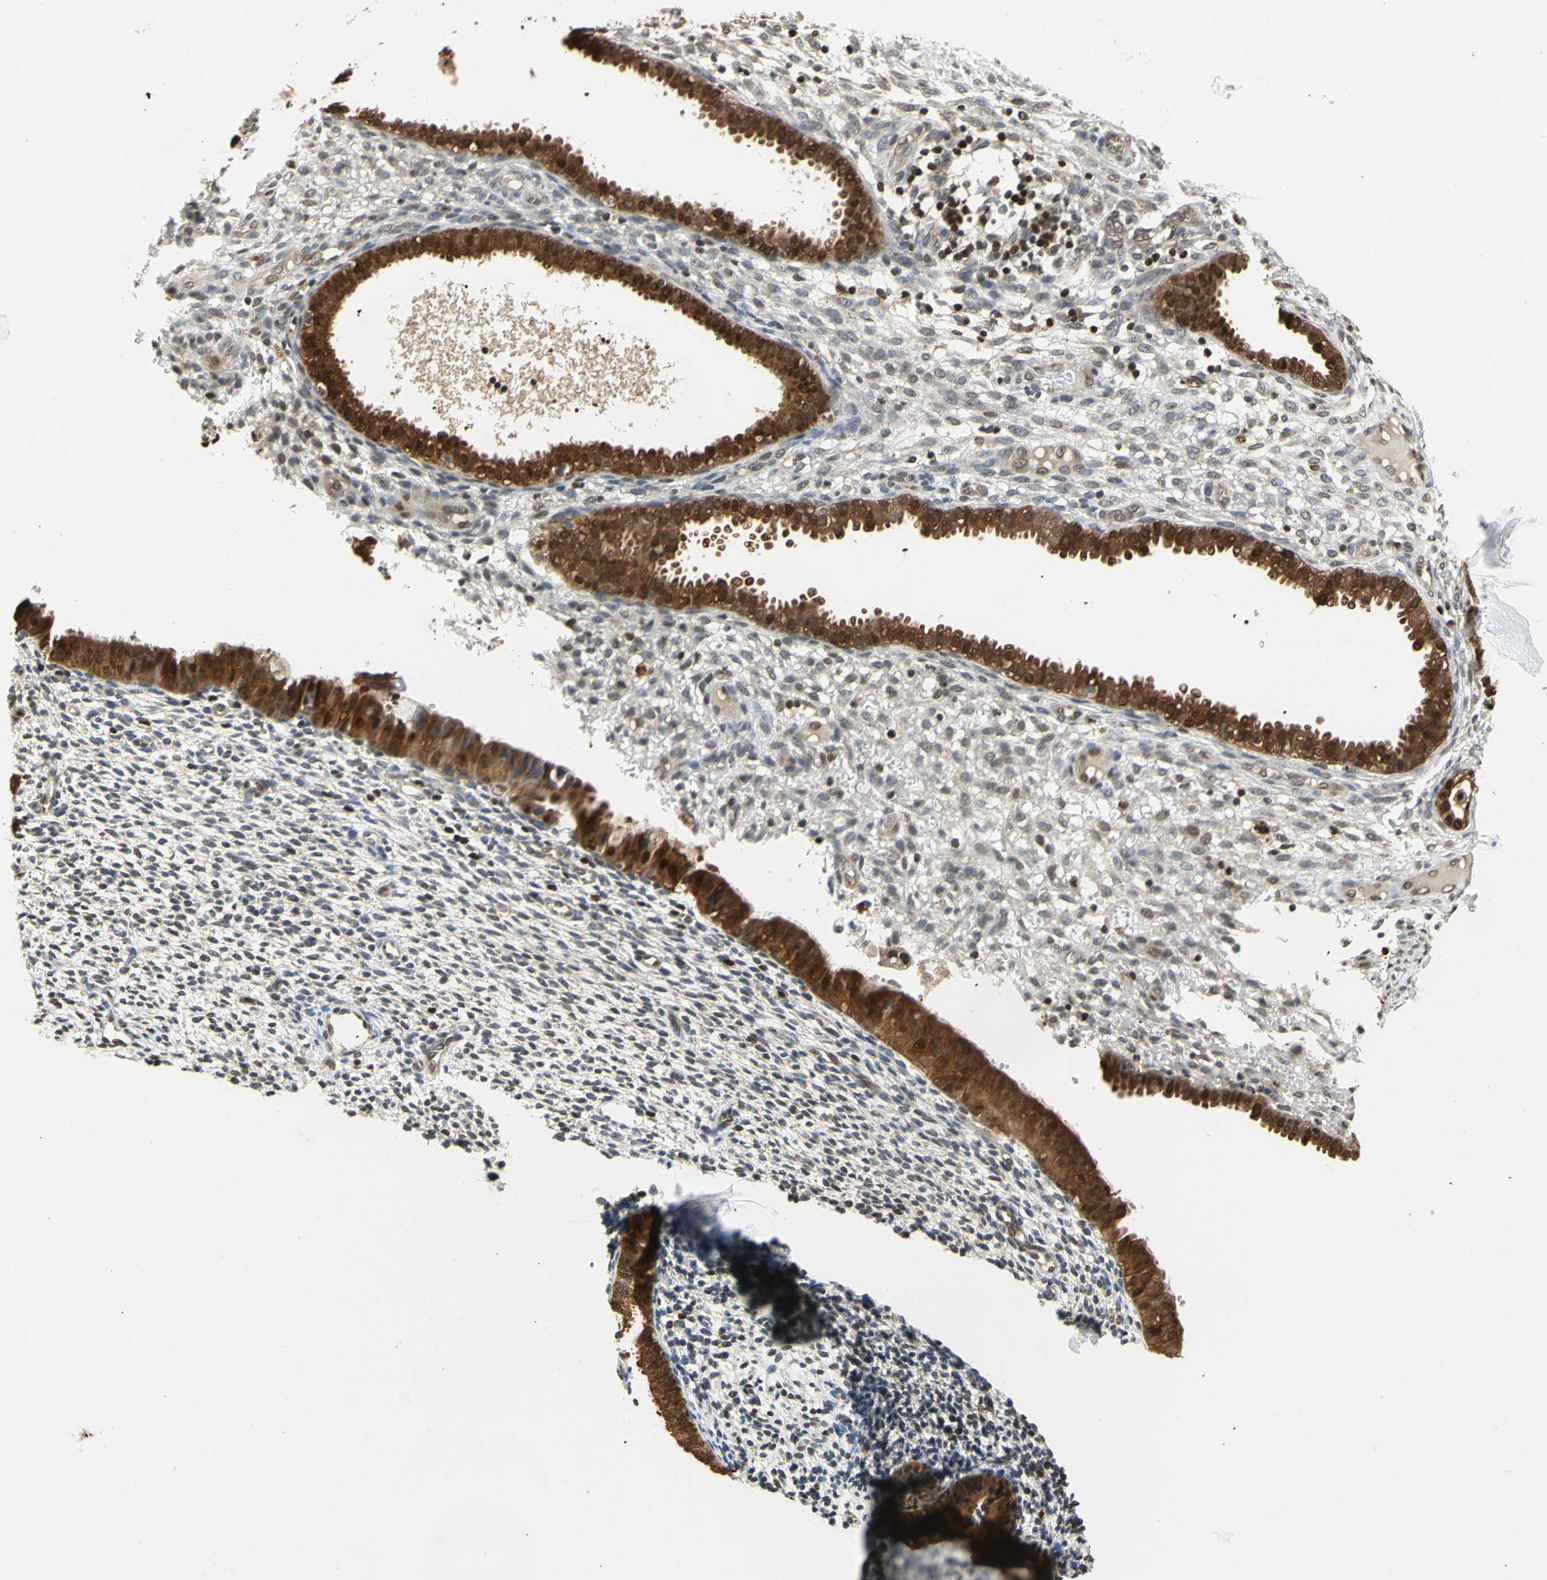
{"staining": {"intensity": "negative", "quantity": "none", "location": "none"}, "tissue": "endometrium", "cell_type": "Cells in endometrial stroma", "image_type": "normal", "snomed": [{"axis": "morphology", "description": "Normal tissue, NOS"}, {"axis": "topography", "description": "Endometrium"}], "caption": "DAB immunohistochemical staining of unremarkable human endometrium reveals no significant staining in cells in endometrial stroma. (Brightfield microscopy of DAB immunohistochemistry at high magnification).", "gene": "GSR", "patient": {"sex": "female", "age": 61}}